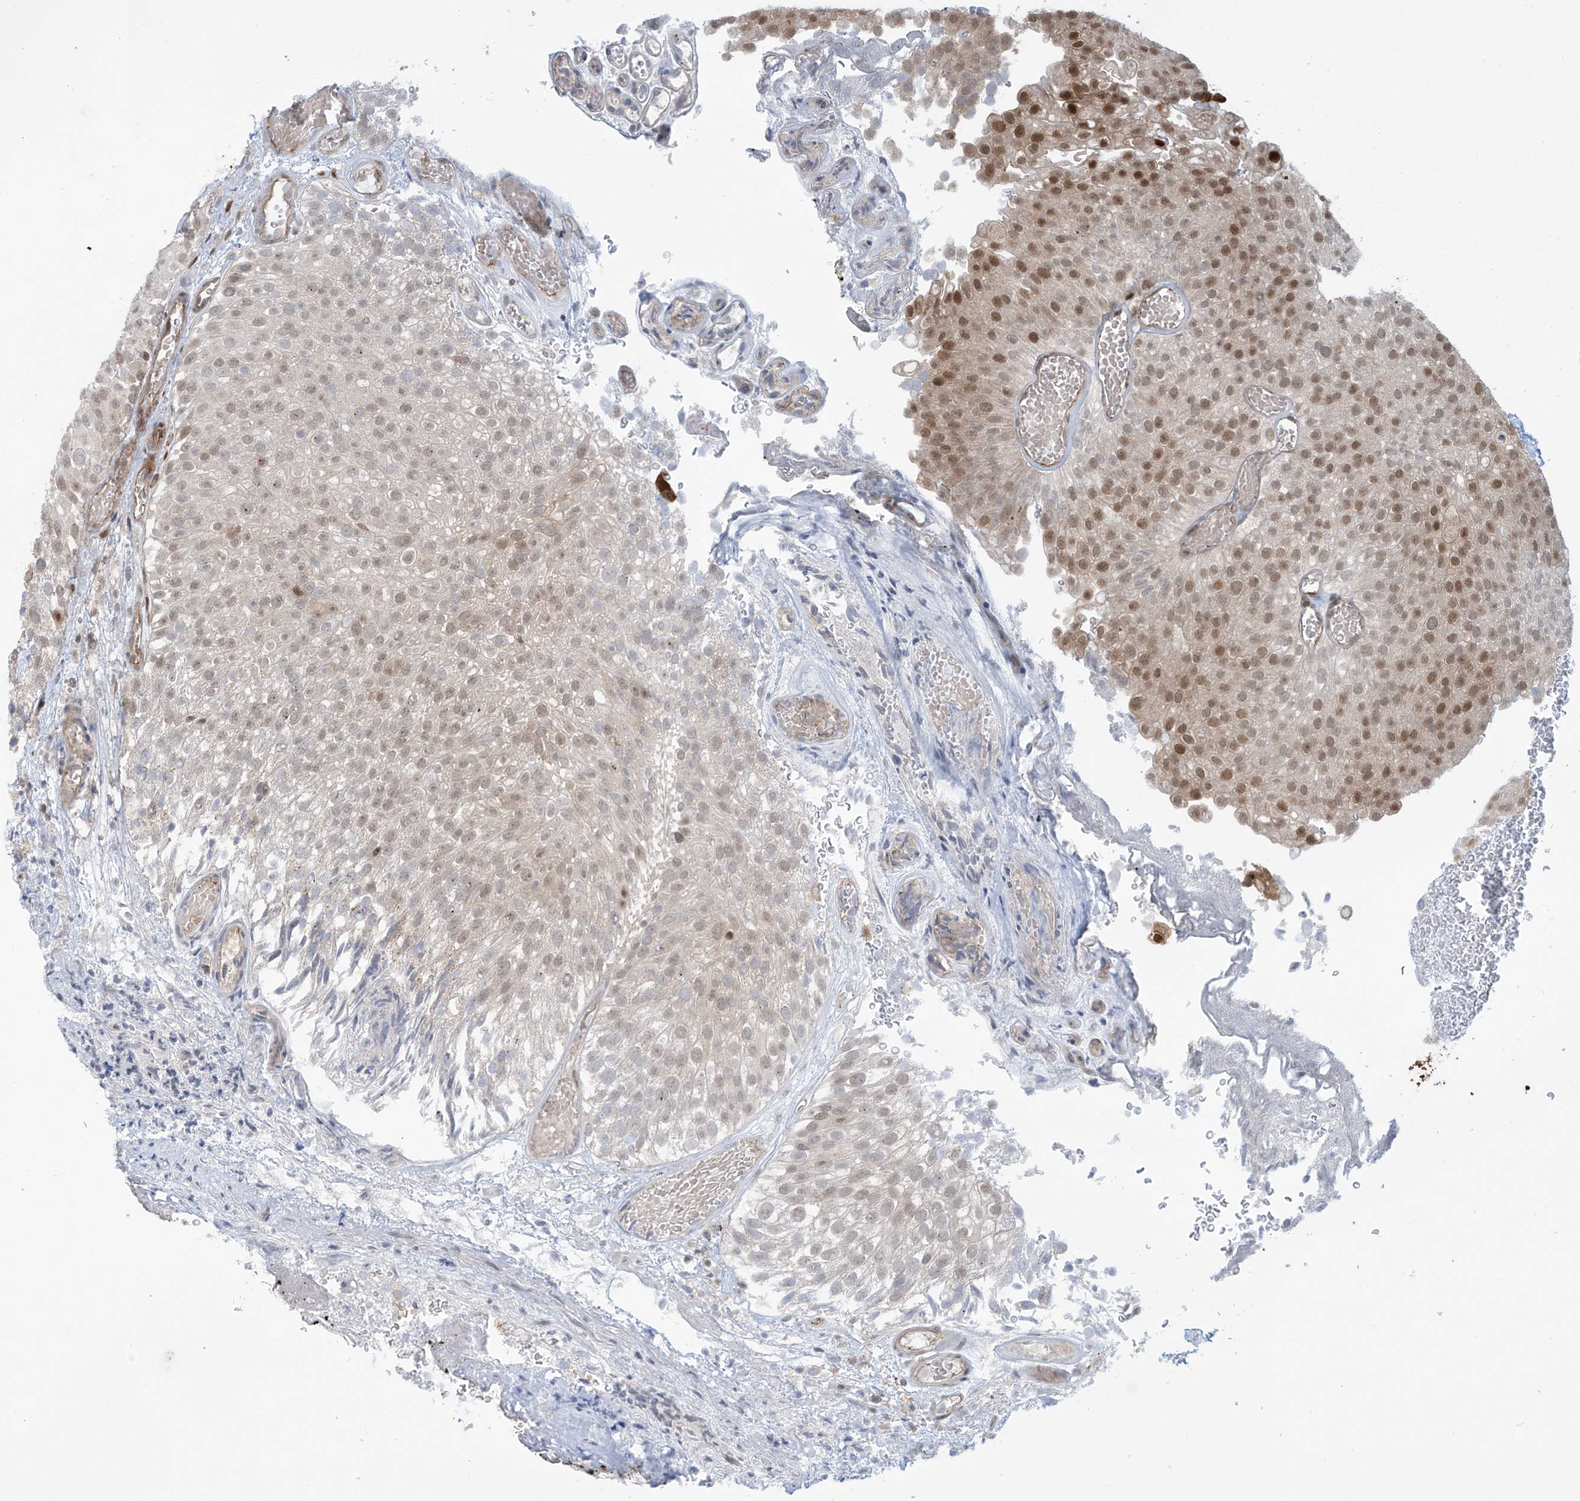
{"staining": {"intensity": "moderate", "quantity": "25%-75%", "location": "nuclear"}, "tissue": "urothelial cancer", "cell_type": "Tumor cells", "image_type": "cancer", "snomed": [{"axis": "morphology", "description": "Urothelial carcinoma, Low grade"}, {"axis": "topography", "description": "Urinary bladder"}], "caption": "A high-resolution micrograph shows immunohistochemistry (IHC) staining of urothelial cancer, which reveals moderate nuclear expression in about 25%-75% of tumor cells. (IHC, brightfield microscopy, high magnification).", "gene": "LAGE3", "patient": {"sex": "male", "age": 78}}